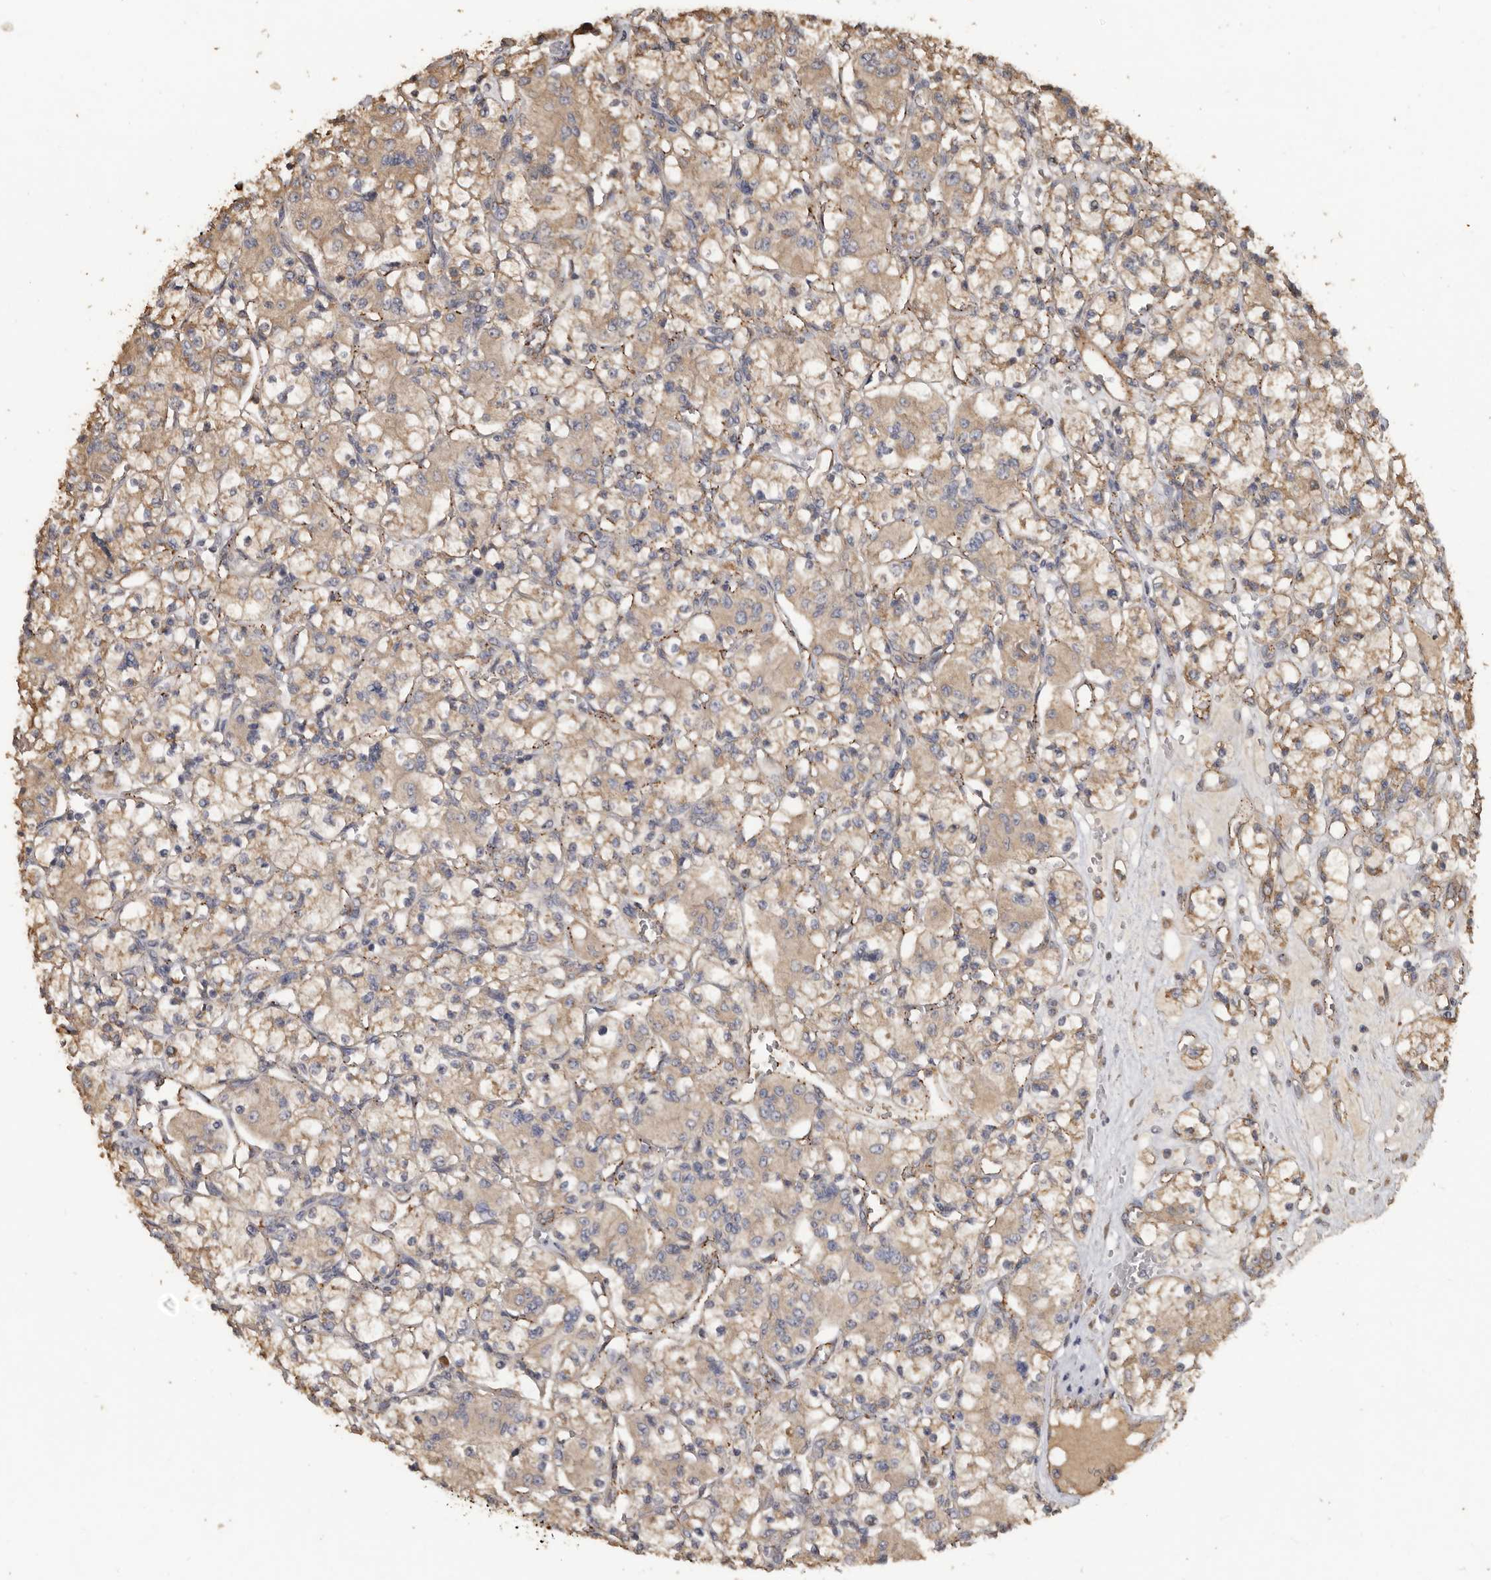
{"staining": {"intensity": "moderate", "quantity": ">75%", "location": "cytoplasmic/membranous"}, "tissue": "renal cancer", "cell_type": "Tumor cells", "image_type": "cancer", "snomed": [{"axis": "morphology", "description": "Adenocarcinoma, NOS"}, {"axis": "topography", "description": "Kidney"}], "caption": "Human renal adenocarcinoma stained with a protein marker displays moderate staining in tumor cells.", "gene": "FLCN", "patient": {"sex": "female", "age": 59}}